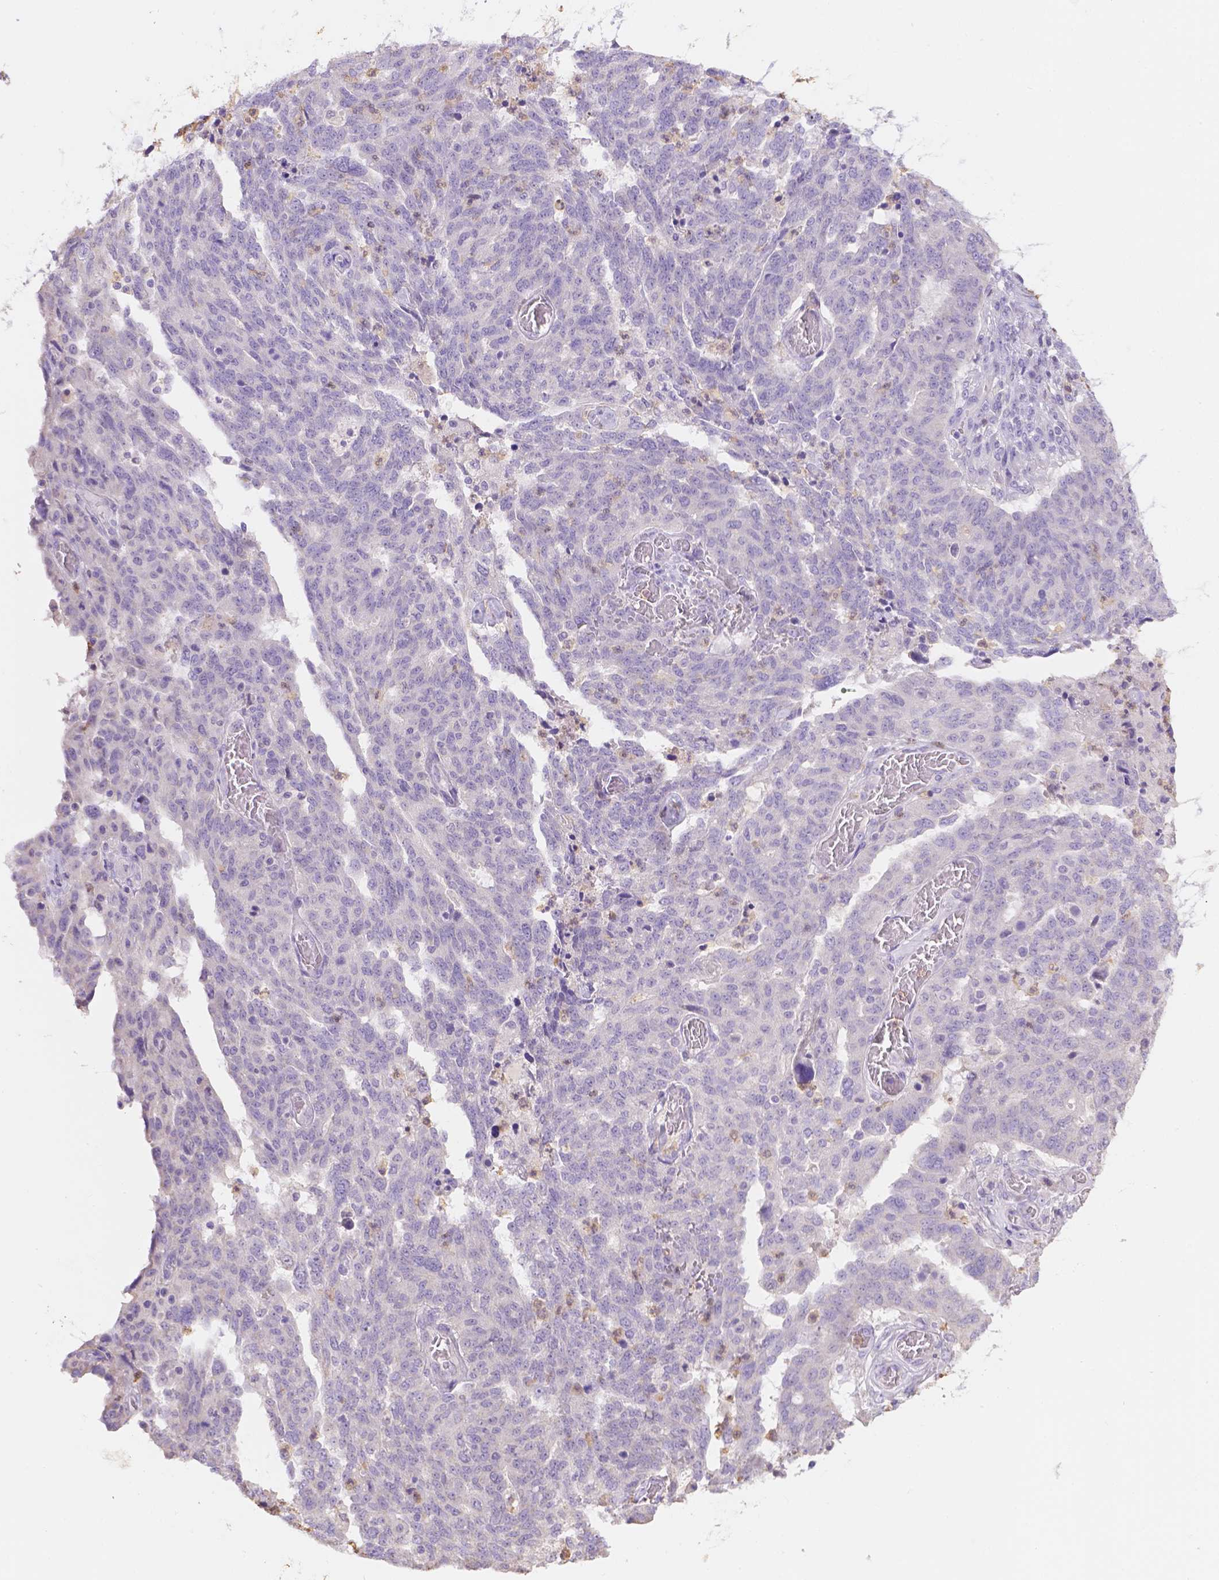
{"staining": {"intensity": "negative", "quantity": "none", "location": "none"}, "tissue": "ovarian cancer", "cell_type": "Tumor cells", "image_type": "cancer", "snomed": [{"axis": "morphology", "description": "Cystadenocarcinoma, serous, NOS"}, {"axis": "topography", "description": "Ovary"}], "caption": "The immunohistochemistry (IHC) image has no significant staining in tumor cells of ovarian serous cystadenocarcinoma tissue.", "gene": "NXPE2", "patient": {"sex": "female", "age": 67}}